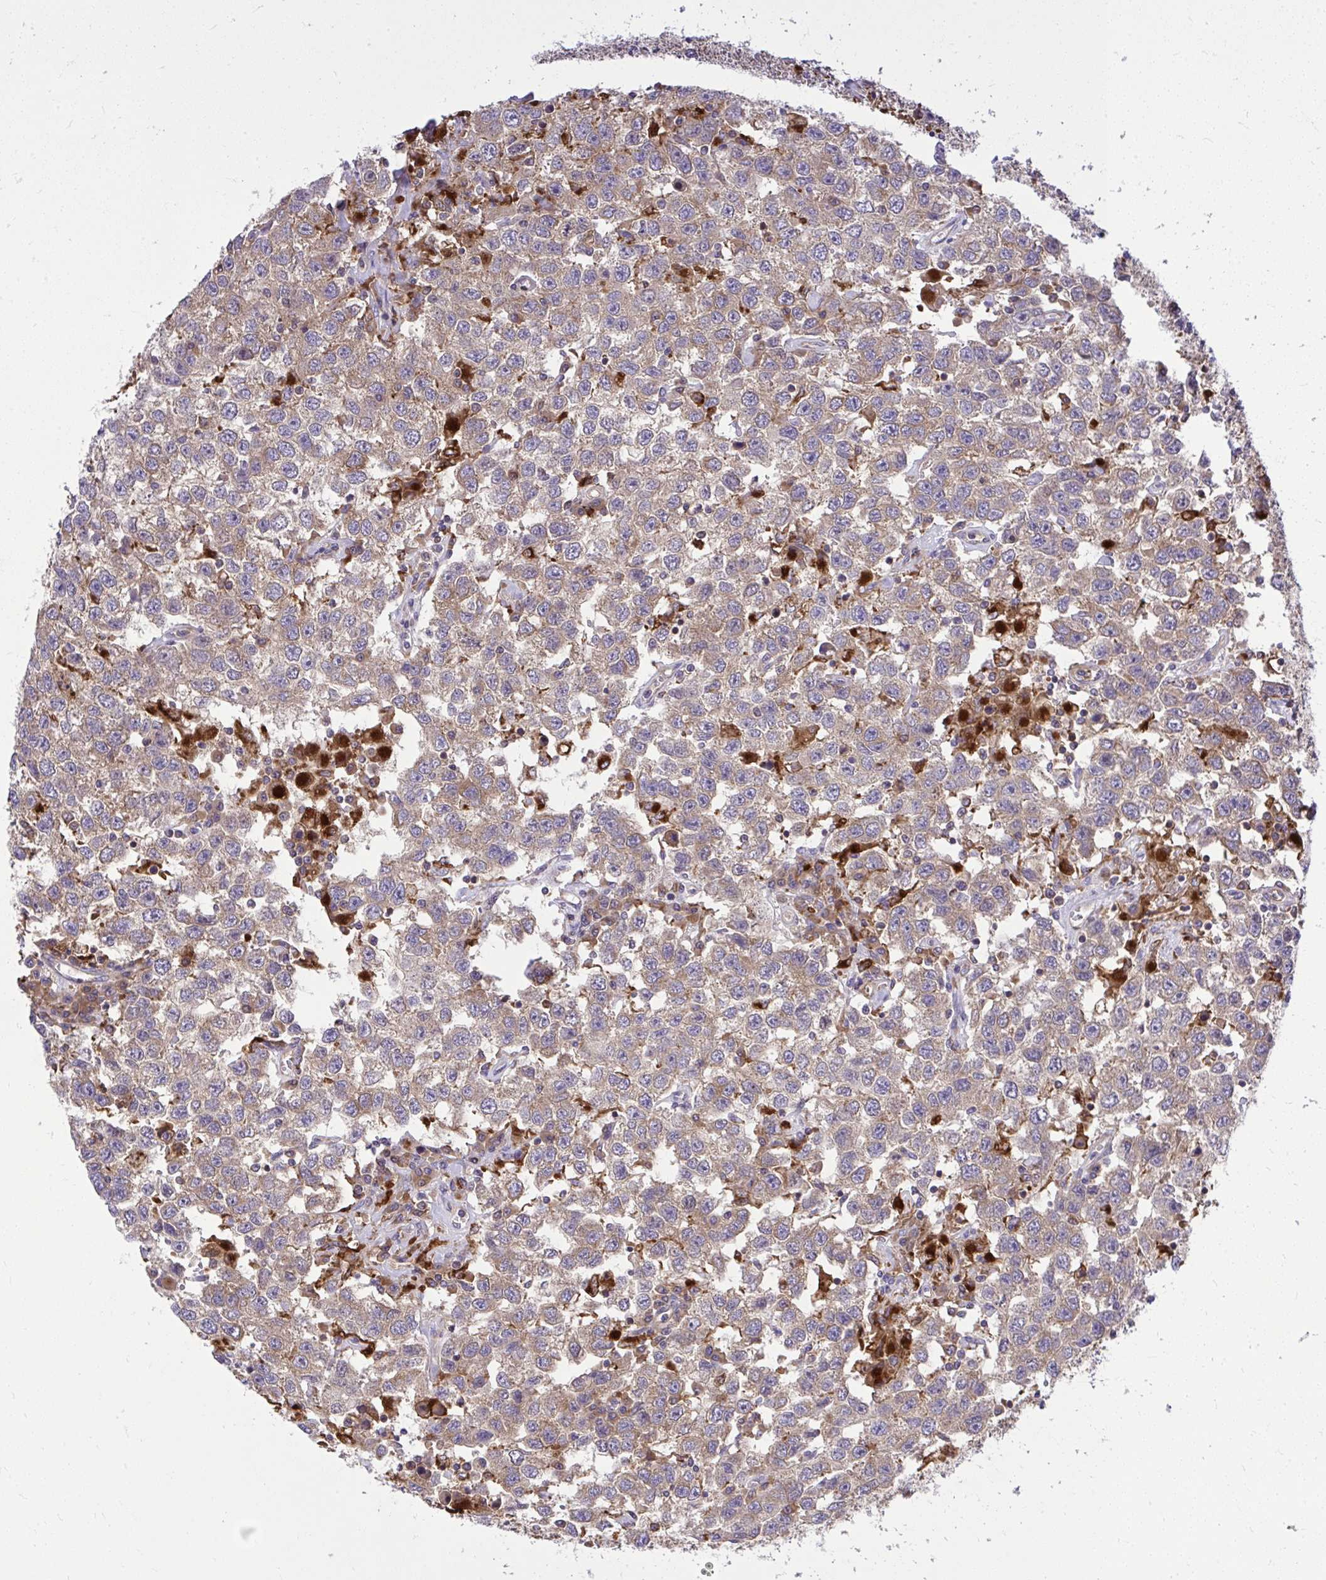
{"staining": {"intensity": "weak", "quantity": ">75%", "location": "cytoplasmic/membranous"}, "tissue": "testis cancer", "cell_type": "Tumor cells", "image_type": "cancer", "snomed": [{"axis": "morphology", "description": "Seminoma, NOS"}, {"axis": "topography", "description": "Testis"}], "caption": "This histopathology image displays IHC staining of testis cancer, with low weak cytoplasmic/membranous positivity in about >75% of tumor cells.", "gene": "PAIP2", "patient": {"sex": "male", "age": 41}}